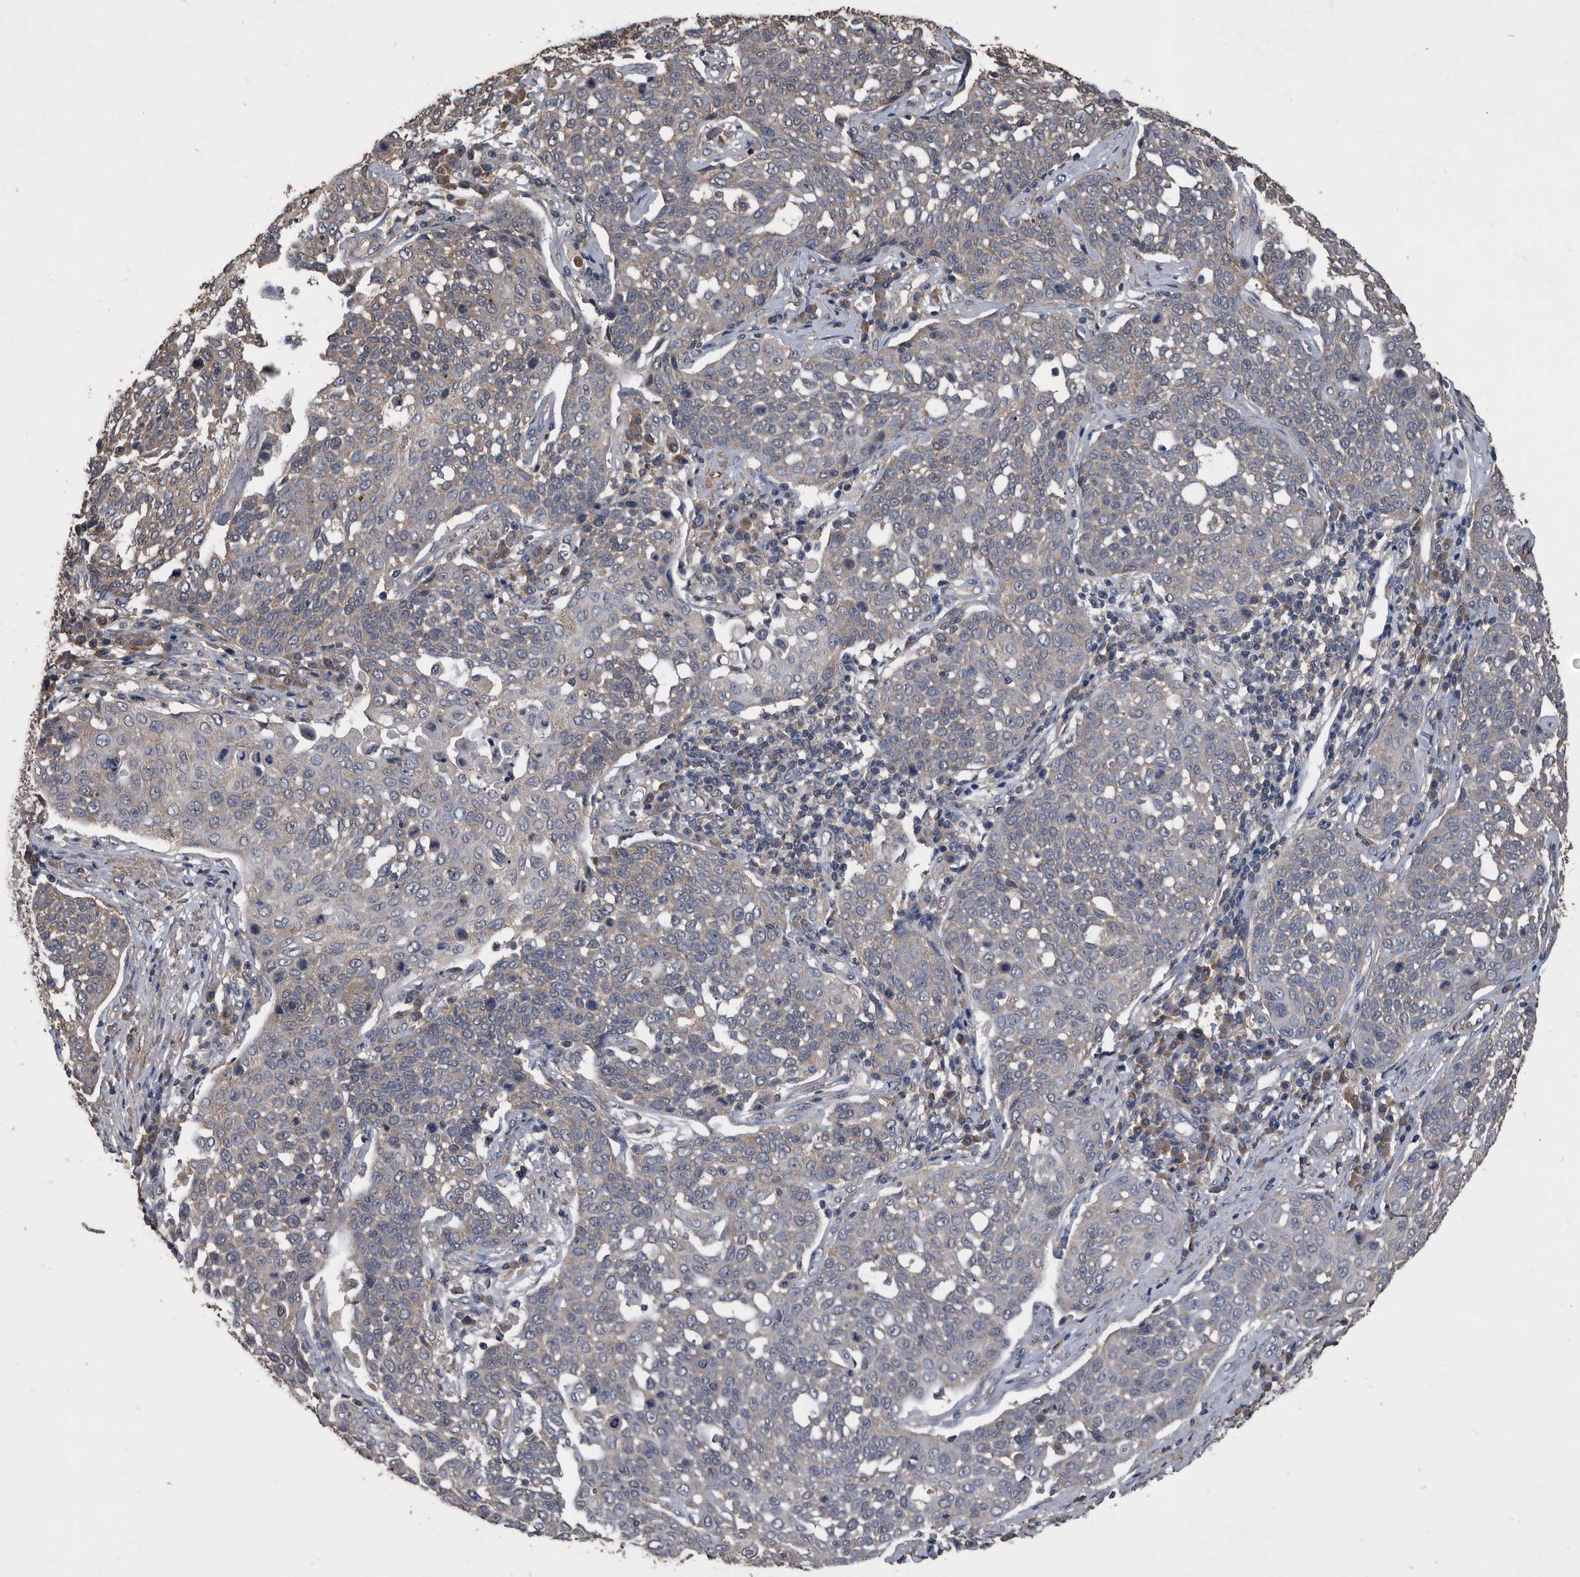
{"staining": {"intensity": "negative", "quantity": "none", "location": "none"}, "tissue": "cervical cancer", "cell_type": "Tumor cells", "image_type": "cancer", "snomed": [{"axis": "morphology", "description": "Squamous cell carcinoma, NOS"}, {"axis": "topography", "description": "Cervix"}], "caption": "Photomicrograph shows no protein positivity in tumor cells of cervical squamous cell carcinoma tissue. (Stains: DAB (3,3'-diaminobenzidine) immunohistochemistry with hematoxylin counter stain, Microscopy: brightfield microscopy at high magnification).", "gene": "NRBP1", "patient": {"sex": "female", "age": 34}}